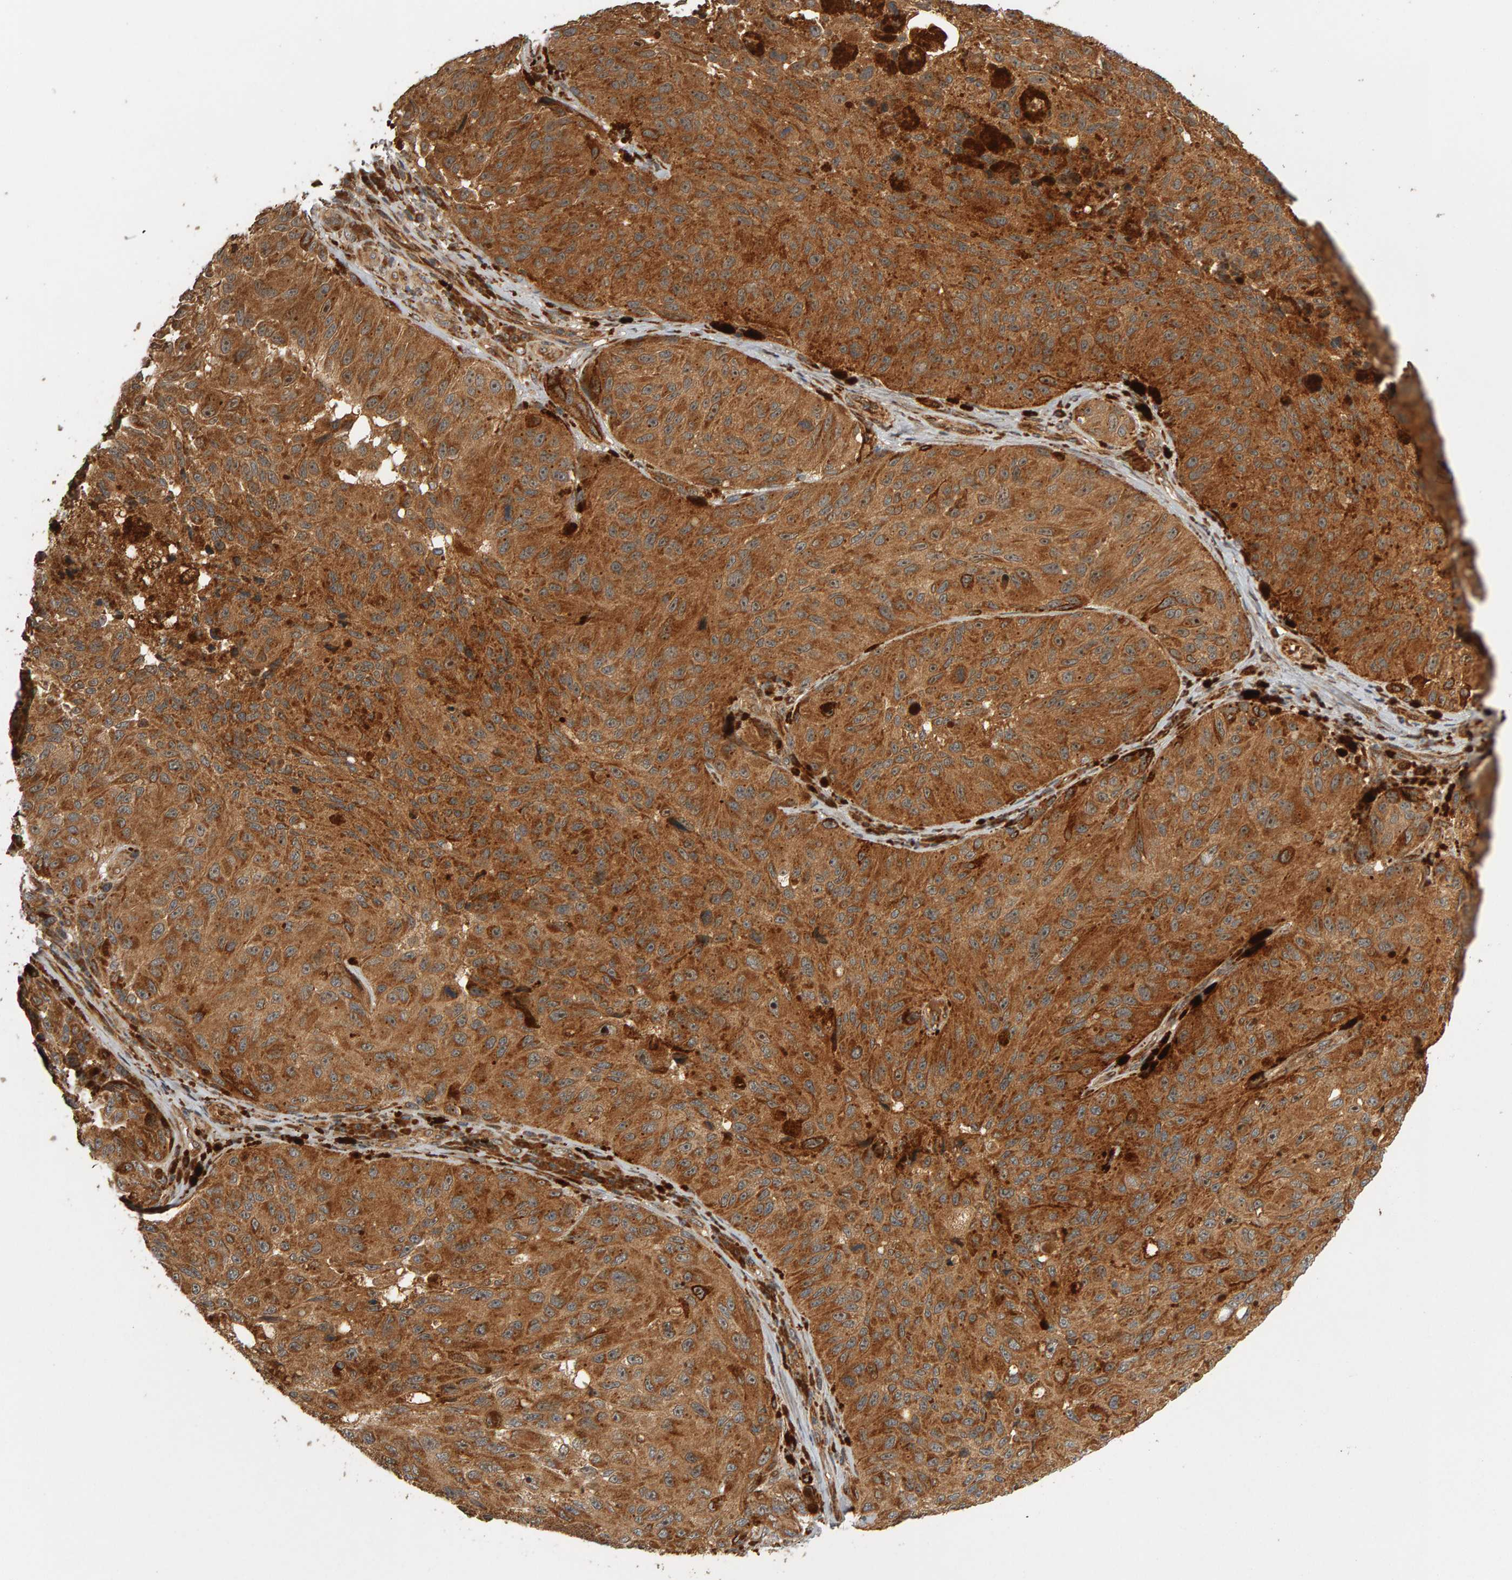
{"staining": {"intensity": "moderate", "quantity": ">75%", "location": "cytoplasmic/membranous"}, "tissue": "melanoma", "cell_type": "Tumor cells", "image_type": "cancer", "snomed": [{"axis": "morphology", "description": "Malignant melanoma, NOS"}, {"axis": "topography", "description": "Skin"}], "caption": "Protein expression analysis of human malignant melanoma reveals moderate cytoplasmic/membranous positivity in about >75% of tumor cells.", "gene": "ZFAND1", "patient": {"sex": "female", "age": 73}}